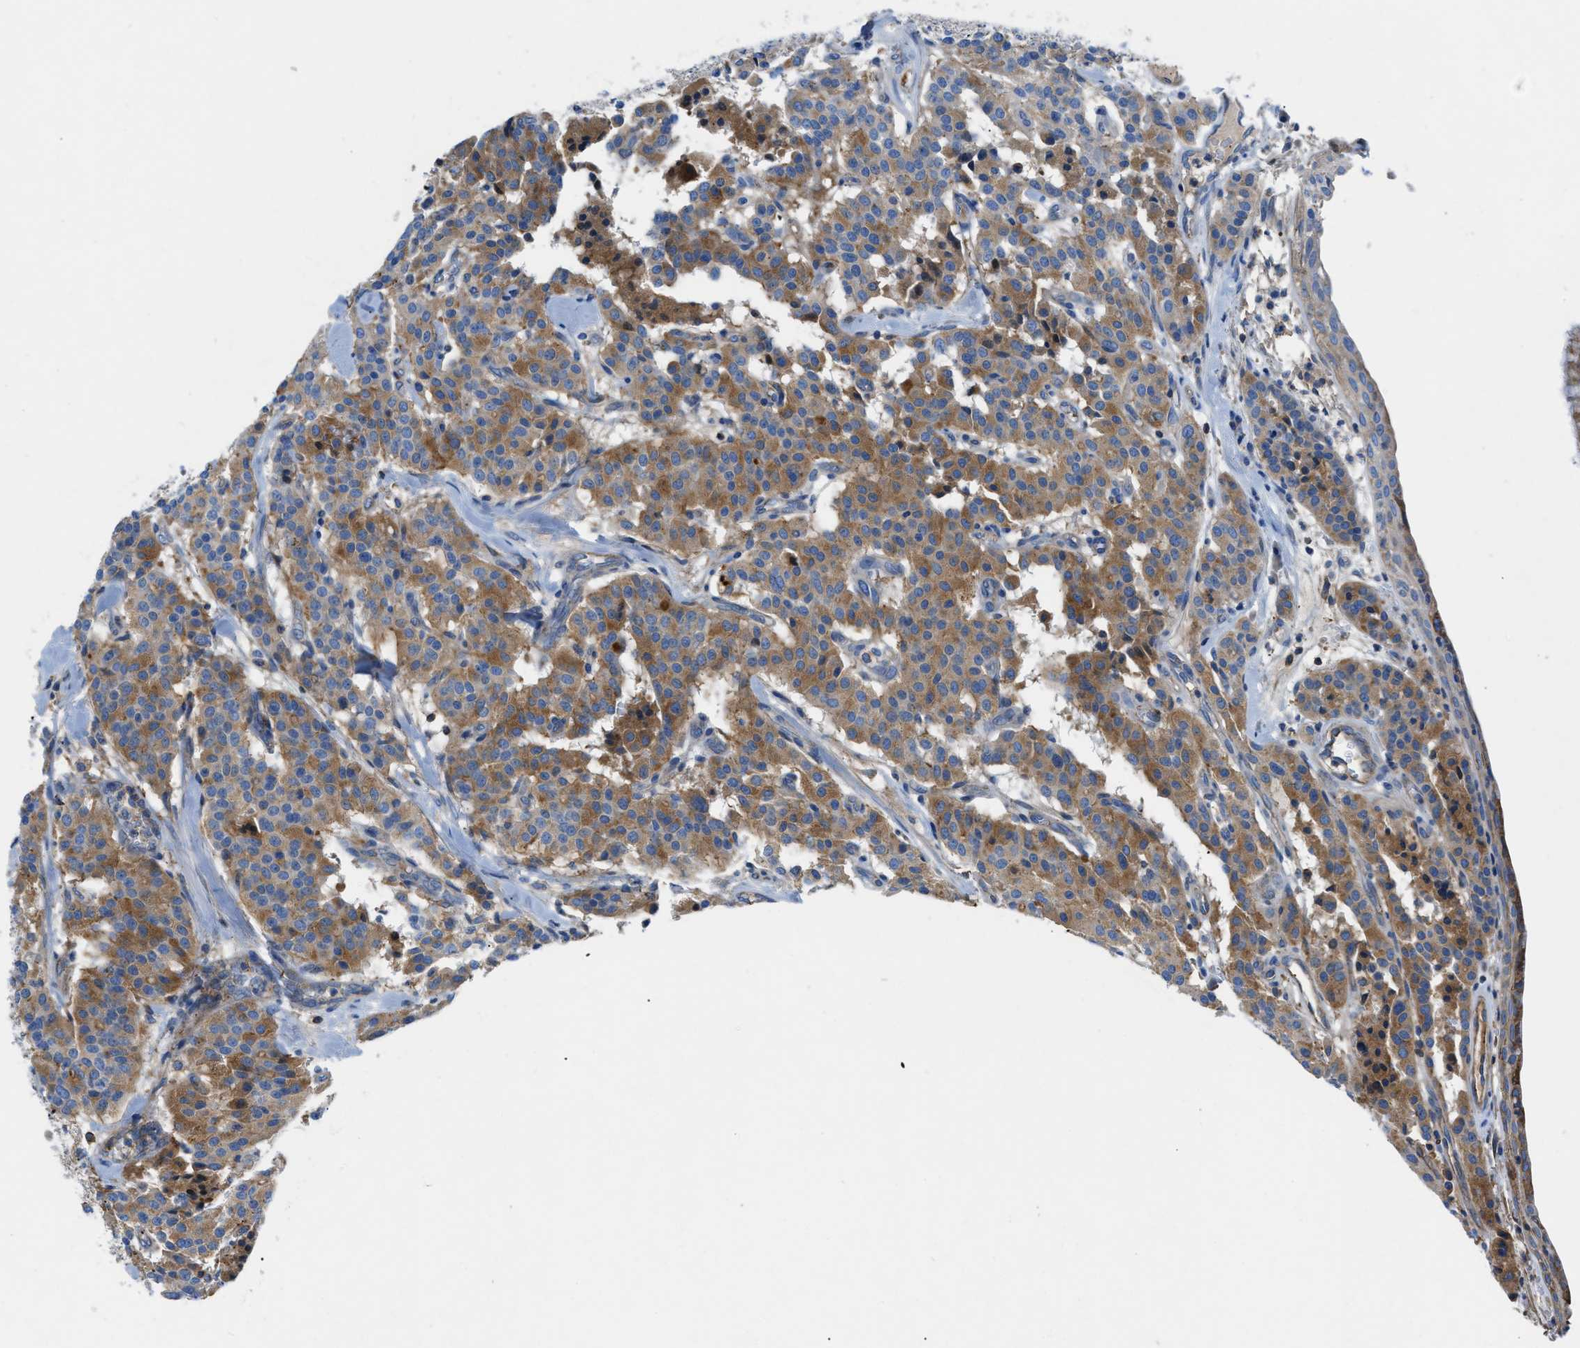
{"staining": {"intensity": "moderate", "quantity": ">75%", "location": "cytoplasmic/membranous"}, "tissue": "carcinoid", "cell_type": "Tumor cells", "image_type": "cancer", "snomed": [{"axis": "morphology", "description": "Carcinoid, malignant, NOS"}, {"axis": "topography", "description": "Lung"}], "caption": "Human carcinoid (malignant) stained with a brown dye displays moderate cytoplasmic/membranous positive positivity in about >75% of tumor cells.", "gene": "ATP6V0D1", "patient": {"sex": "male", "age": 30}}